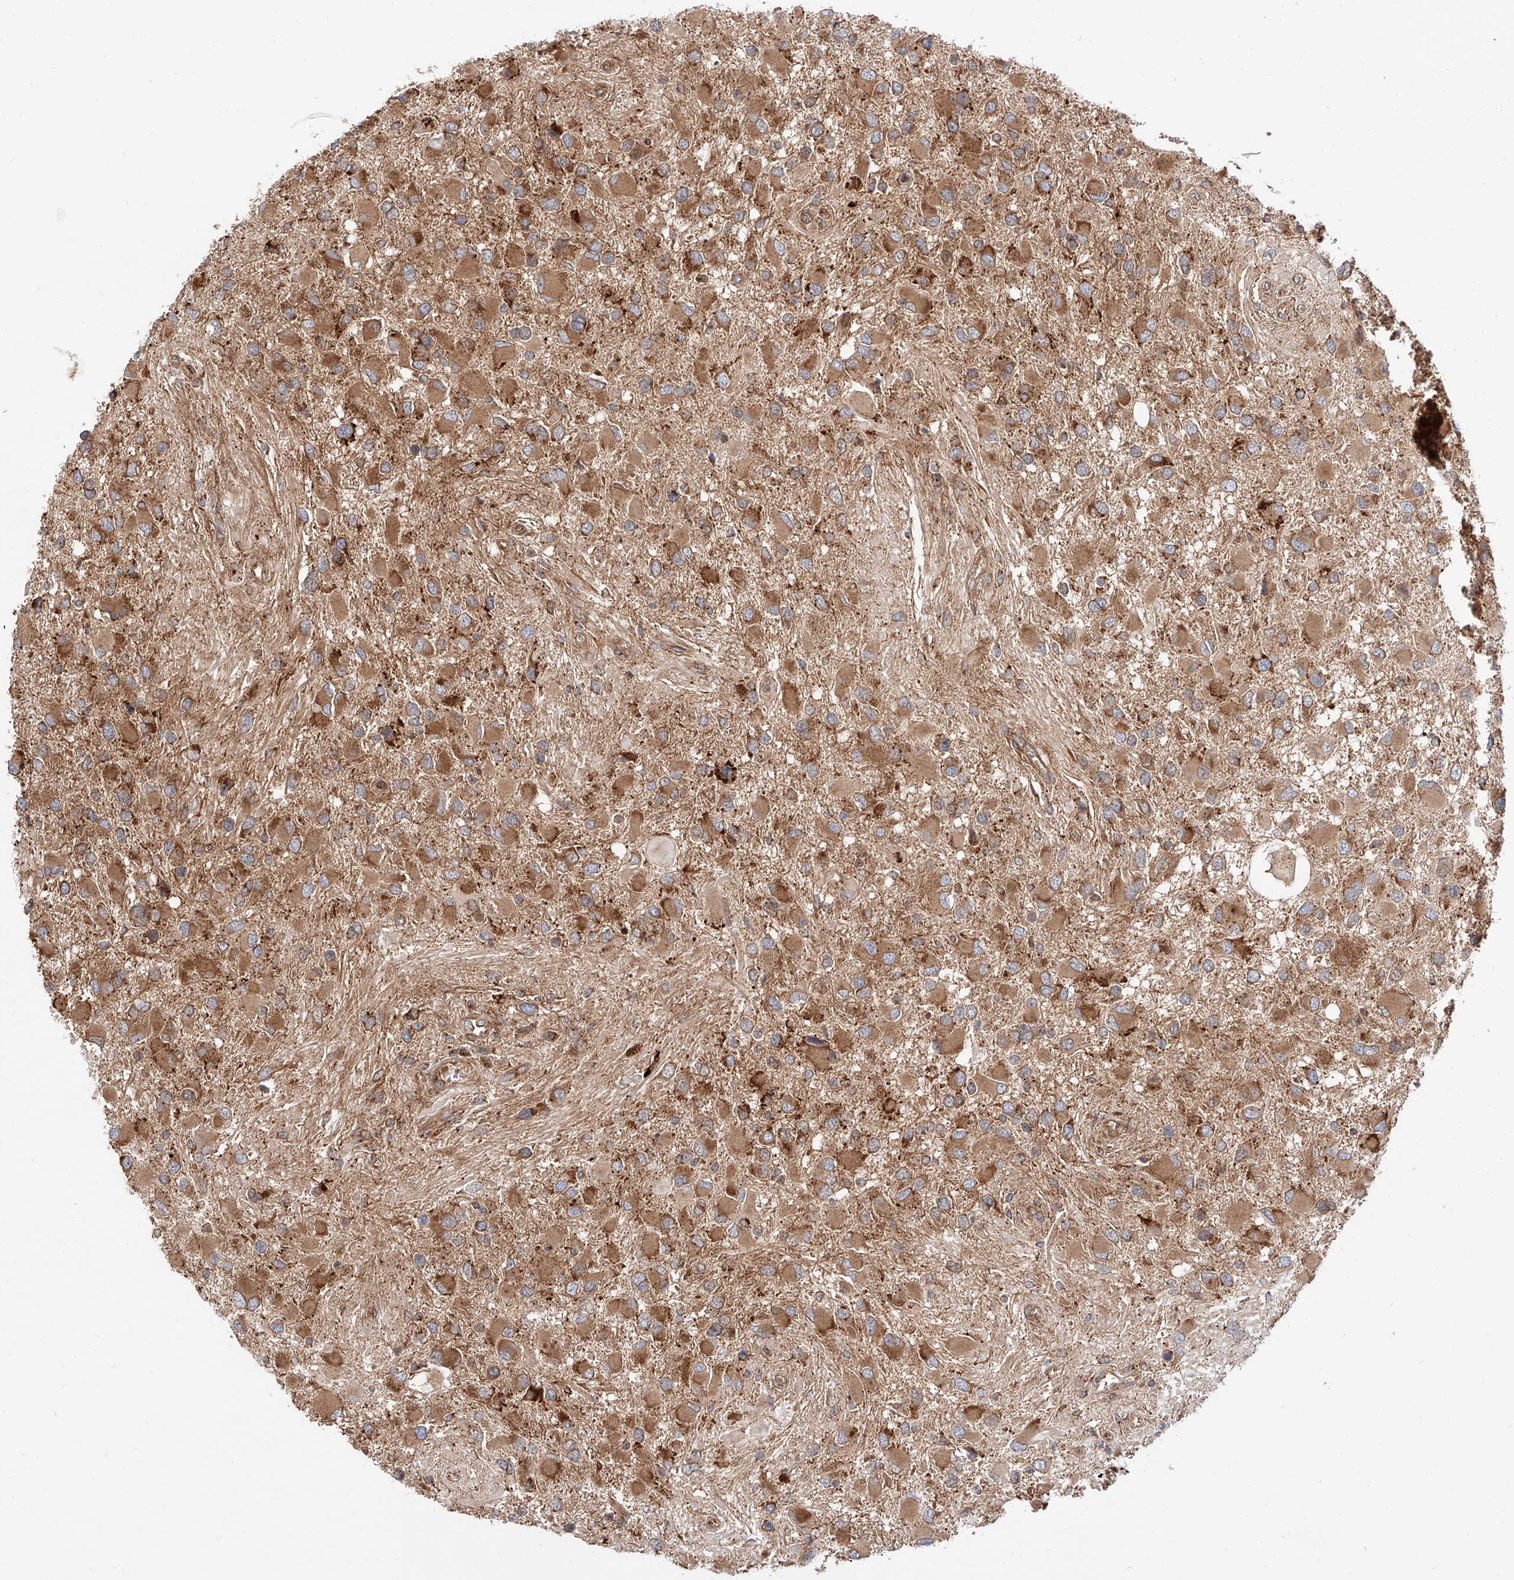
{"staining": {"intensity": "moderate", "quantity": ">75%", "location": "cytoplasmic/membranous"}, "tissue": "glioma", "cell_type": "Tumor cells", "image_type": "cancer", "snomed": [{"axis": "morphology", "description": "Glioma, malignant, High grade"}, {"axis": "topography", "description": "Brain"}], "caption": "Protein expression by immunohistochemistry (IHC) displays moderate cytoplasmic/membranous expression in about >75% of tumor cells in malignant high-grade glioma.", "gene": "ISCA2", "patient": {"sex": "male", "age": 53}}